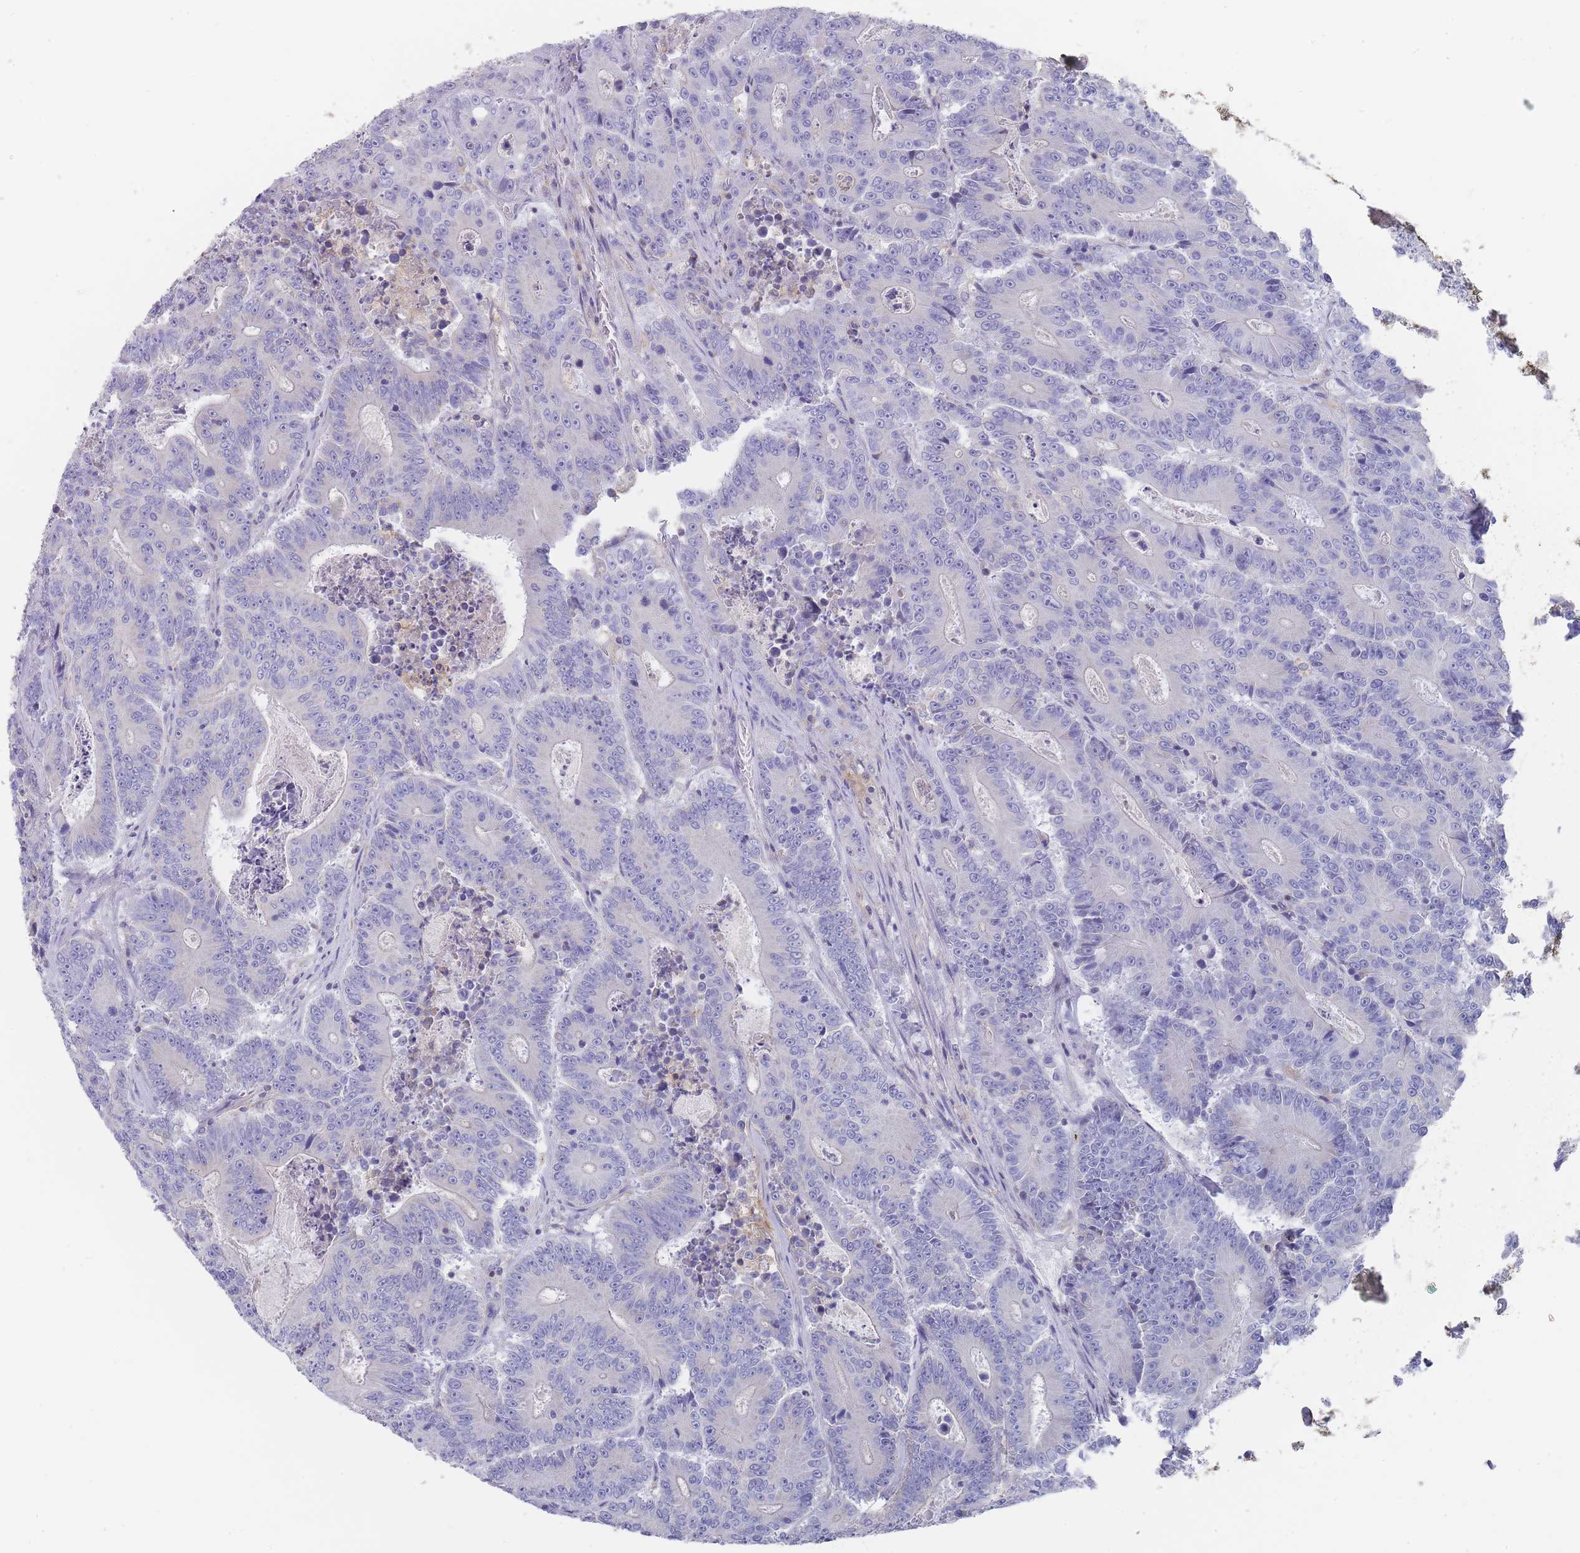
{"staining": {"intensity": "negative", "quantity": "none", "location": "none"}, "tissue": "colorectal cancer", "cell_type": "Tumor cells", "image_type": "cancer", "snomed": [{"axis": "morphology", "description": "Adenocarcinoma, NOS"}, {"axis": "topography", "description": "Colon"}], "caption": "DAB immunohistochemical staining of adenocarcinoma (colorectal) exhibits no significant staining in tumor cells.", "gene": "SCCPDH", "patient": {"sex": "male", "age": 83}}